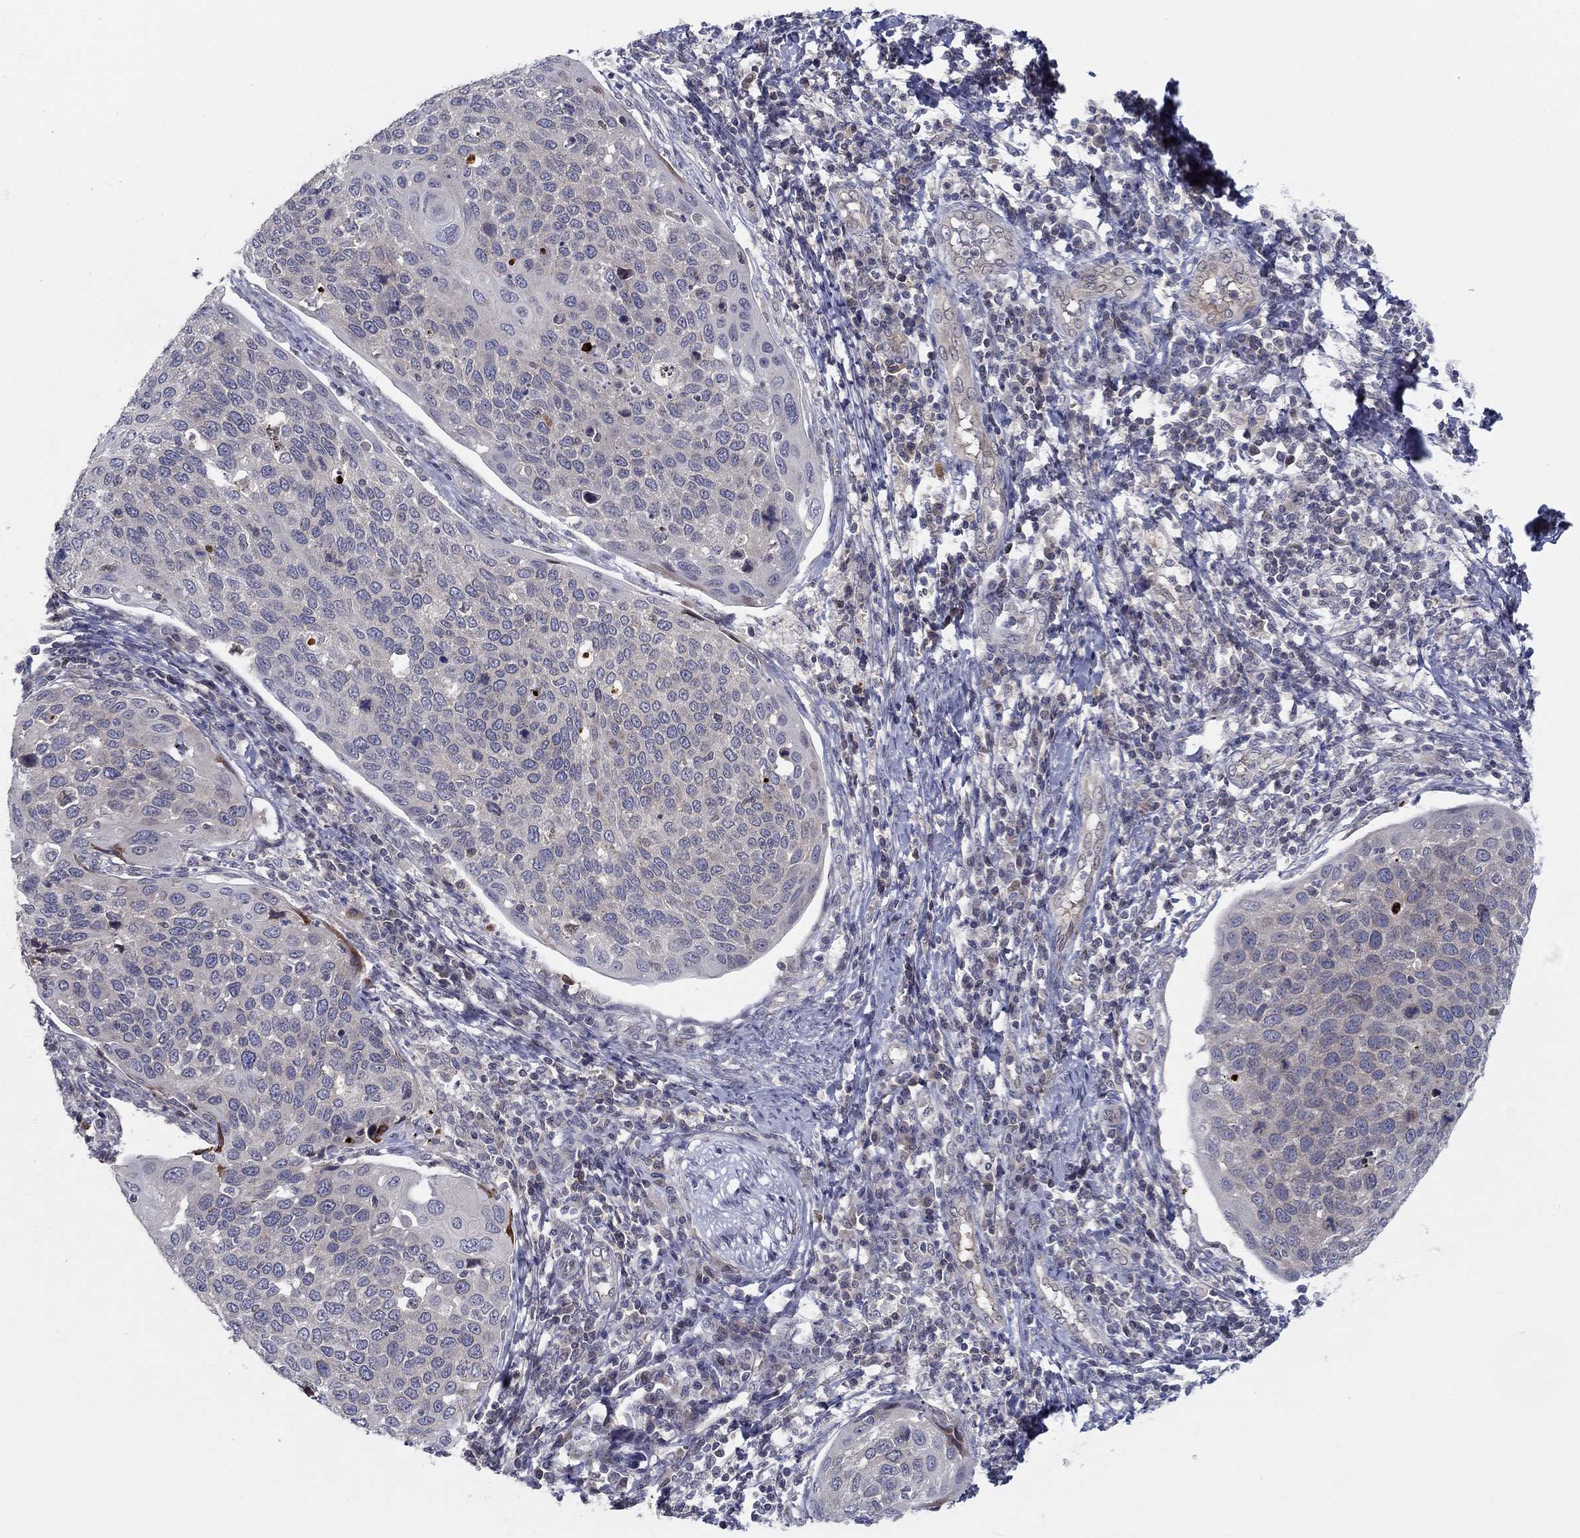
{"staining": {"intensity": "negative", "quantity": "none", "location": "none"}, "tissue": "cervical cancer", "cell_type": "Tumor cells", "image_type": "cancer", "snomed": [{"axis": "morphology", "description": "Squamous cell carcinoma, NOS"}, {"axis": "topography", "description": "Cervix"}], "caption": "Squamous cell carcinoma (cervical) was stained to show a protein in brown. There is no significant expression in tumor cells.", "gene": "CETN3", "patient": {"sex": "female", "age": 54}}